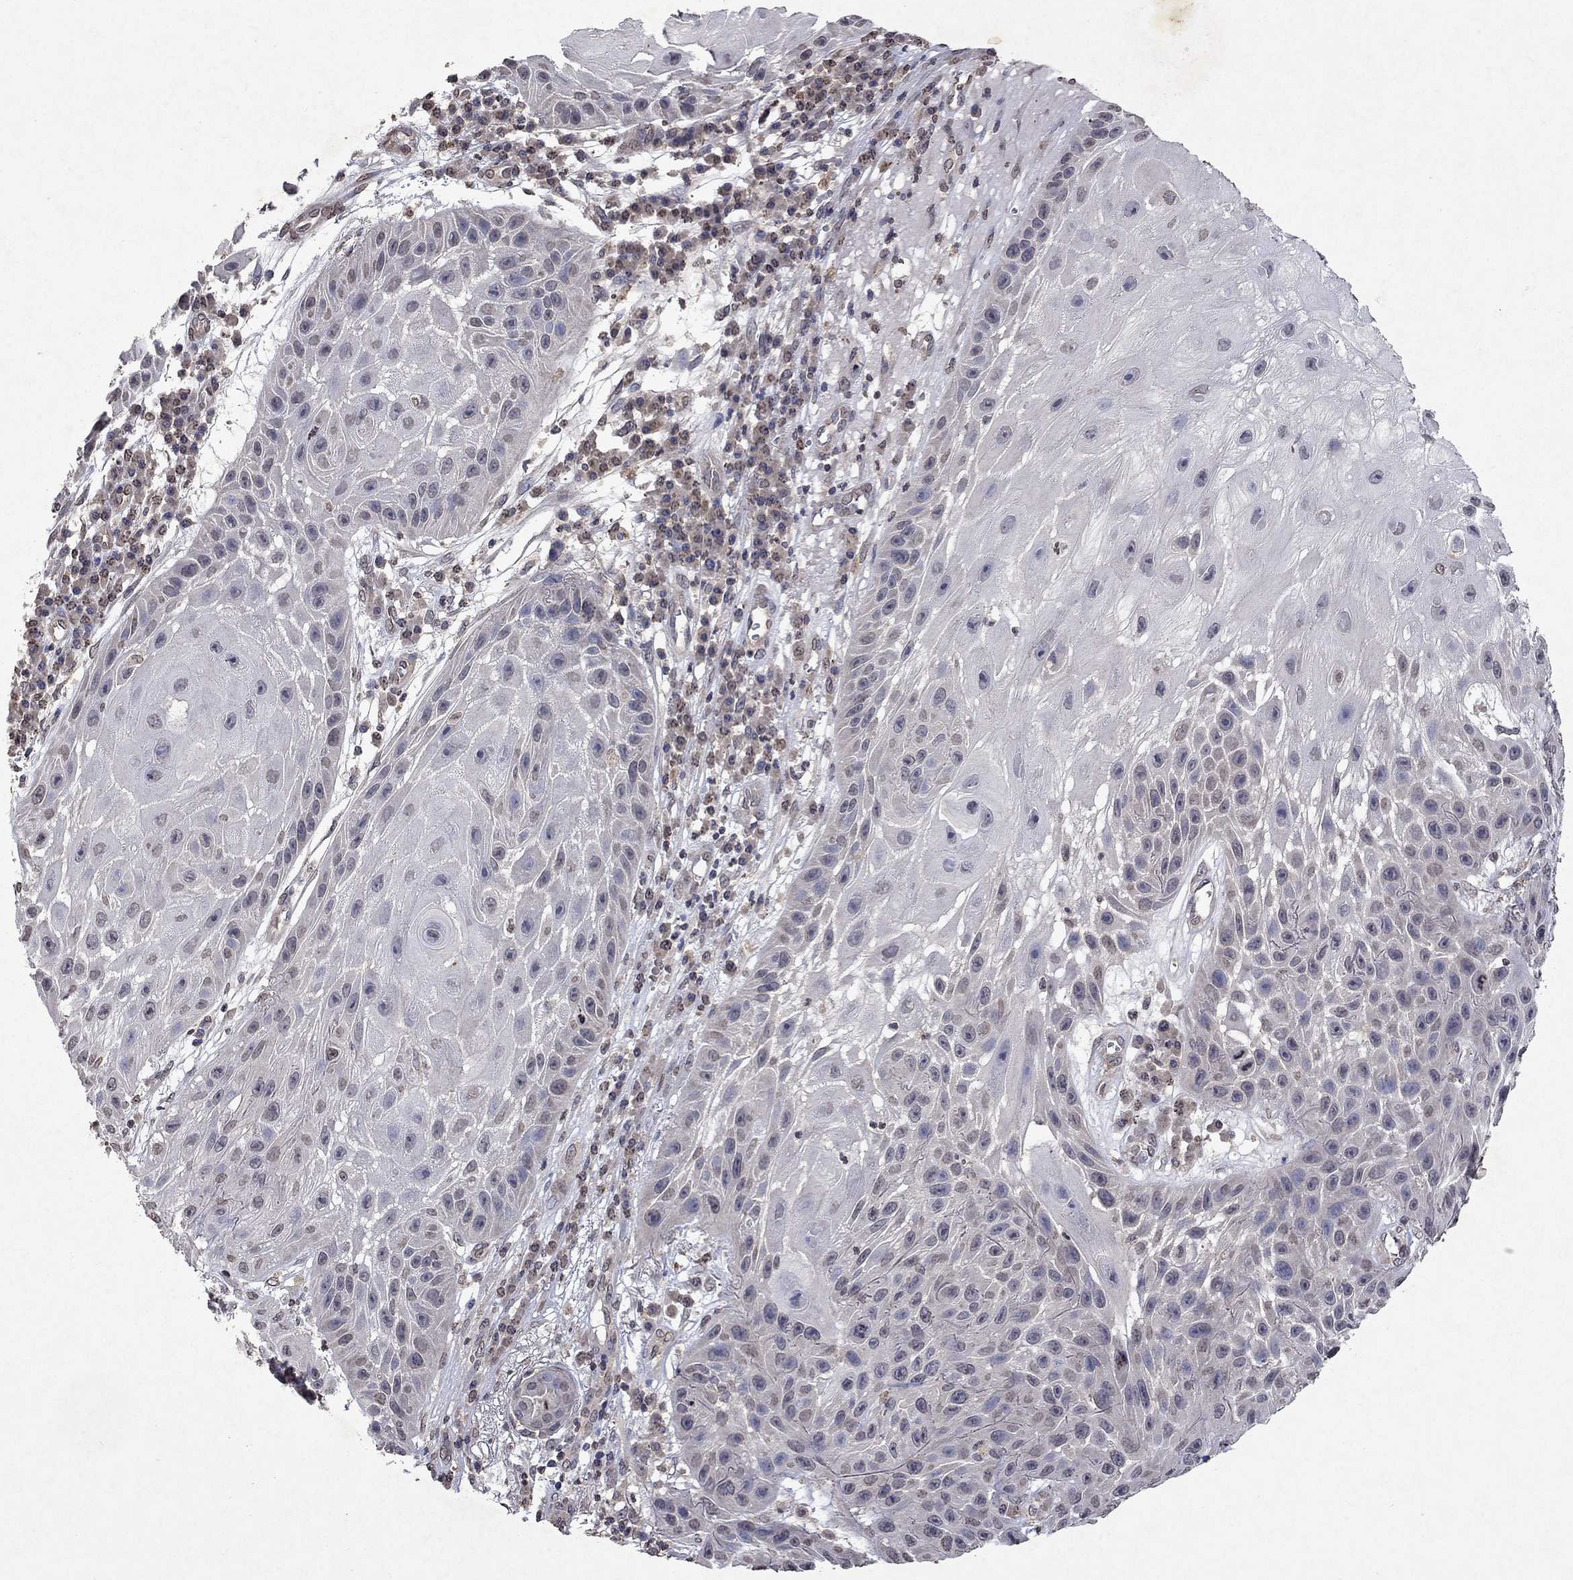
{"staining": {"intensity": "negative", "quantity": "none", "location": "none"}, "tissue": "skin cancer", "cell_type": "Tumor cells", "image_type": "cancer", "snomed": [{"axis": "morphology", "description": "Normal tissue, NOS"}, {"axis": "morphology", "description": "Squamous cell carcinoma, NOS"}, {"axis": "topography", "description": "Skin"}], "caption": "IHC of human squamous cell carcinoma (skin) exhibits no staining in tumor cells.", "gene": "TTC38", "patient": {"sex": "male", "age": 79}}